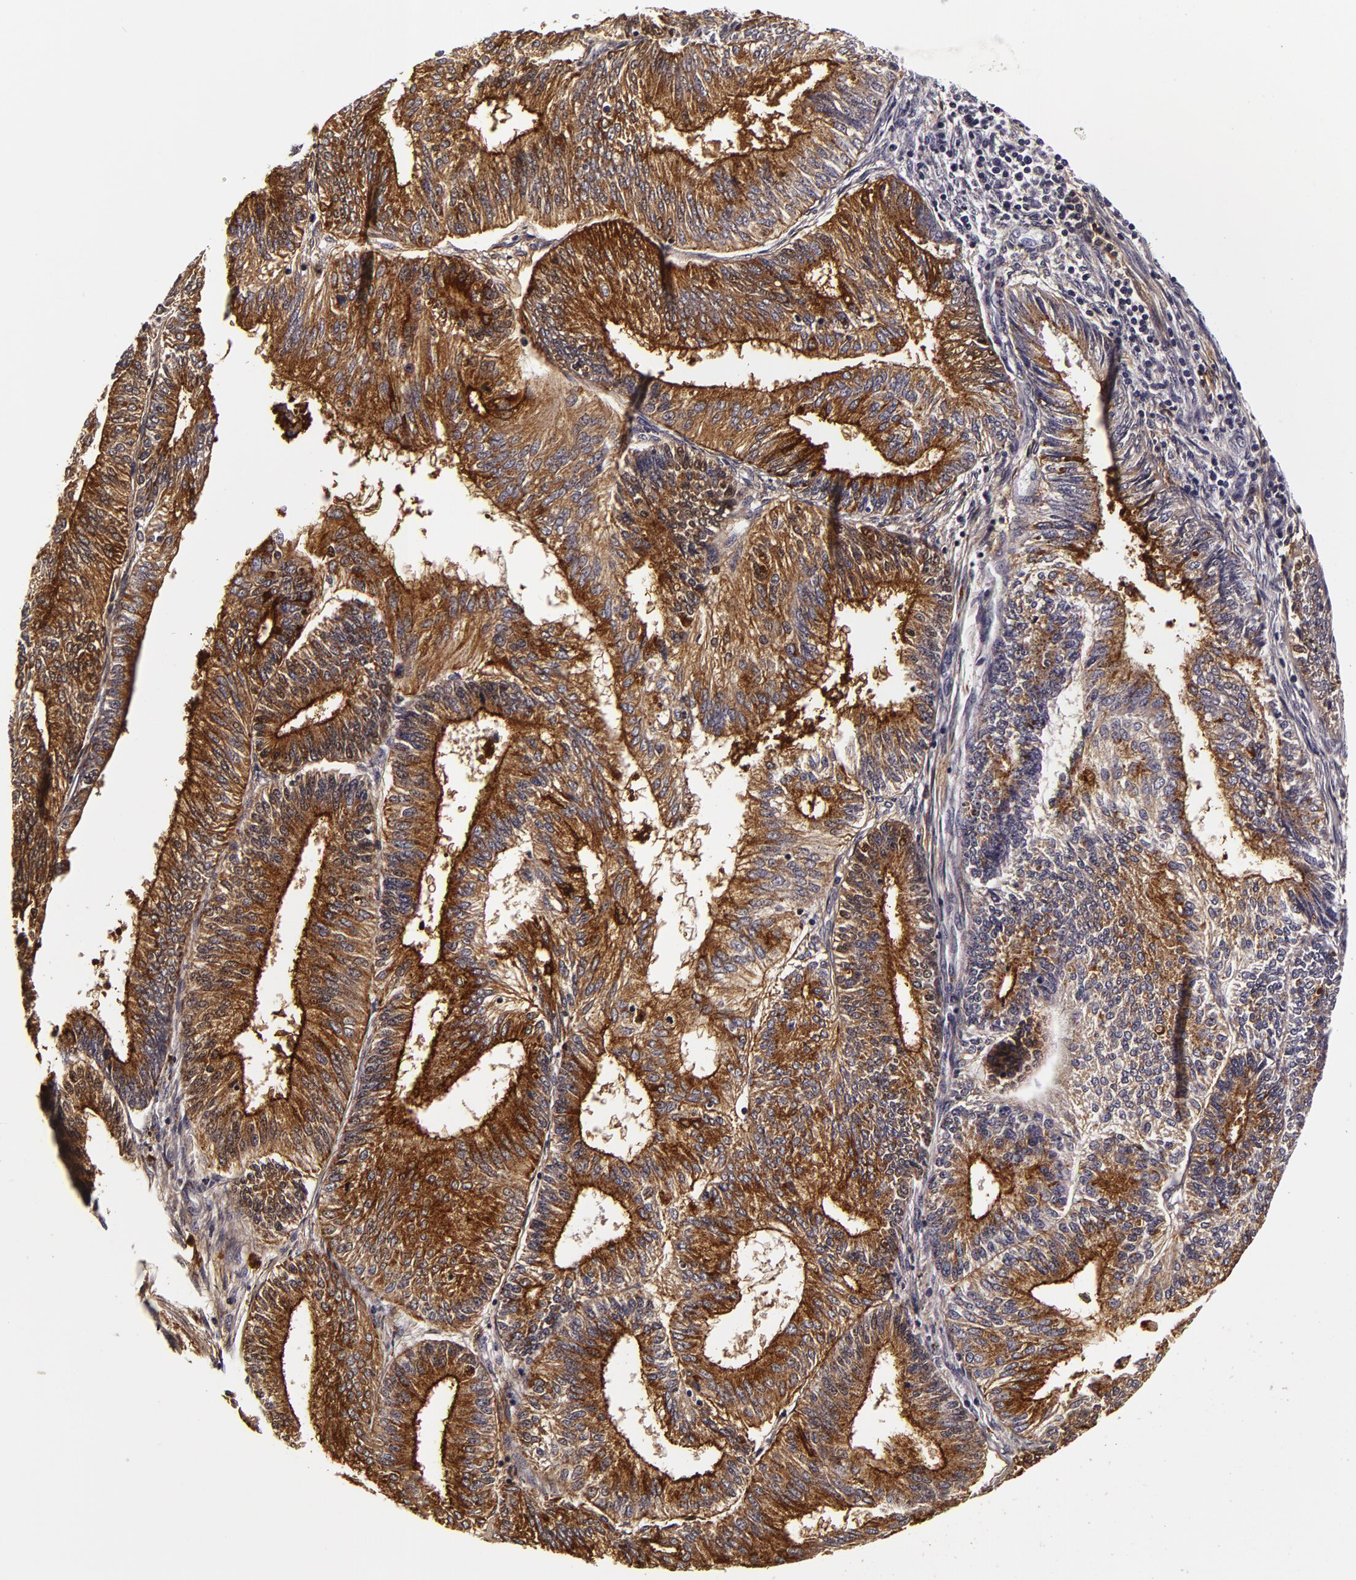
{"staining": {"intensity": "moderate", "quantity": ">75%", "location": "cytoplasmic/membranous"}, "tissue": "endometrial cancer", "cell_type": "Tumor cells", "image_type": "cancer", "snomed": [{"axis": "morphology", "description": "Adenocarcinoma, NOS"}, {"axis": "topography", "description": "Endometrium"}], "caption": "About >75% of tumor cells in human endometrial cancer demonstrate moderate cytoplasmic/membranous protein staining as visualized by brown immunohistochemical staining.", "gene": "LGALS3BP", "patient": {"sex": "female", "age": 55}}